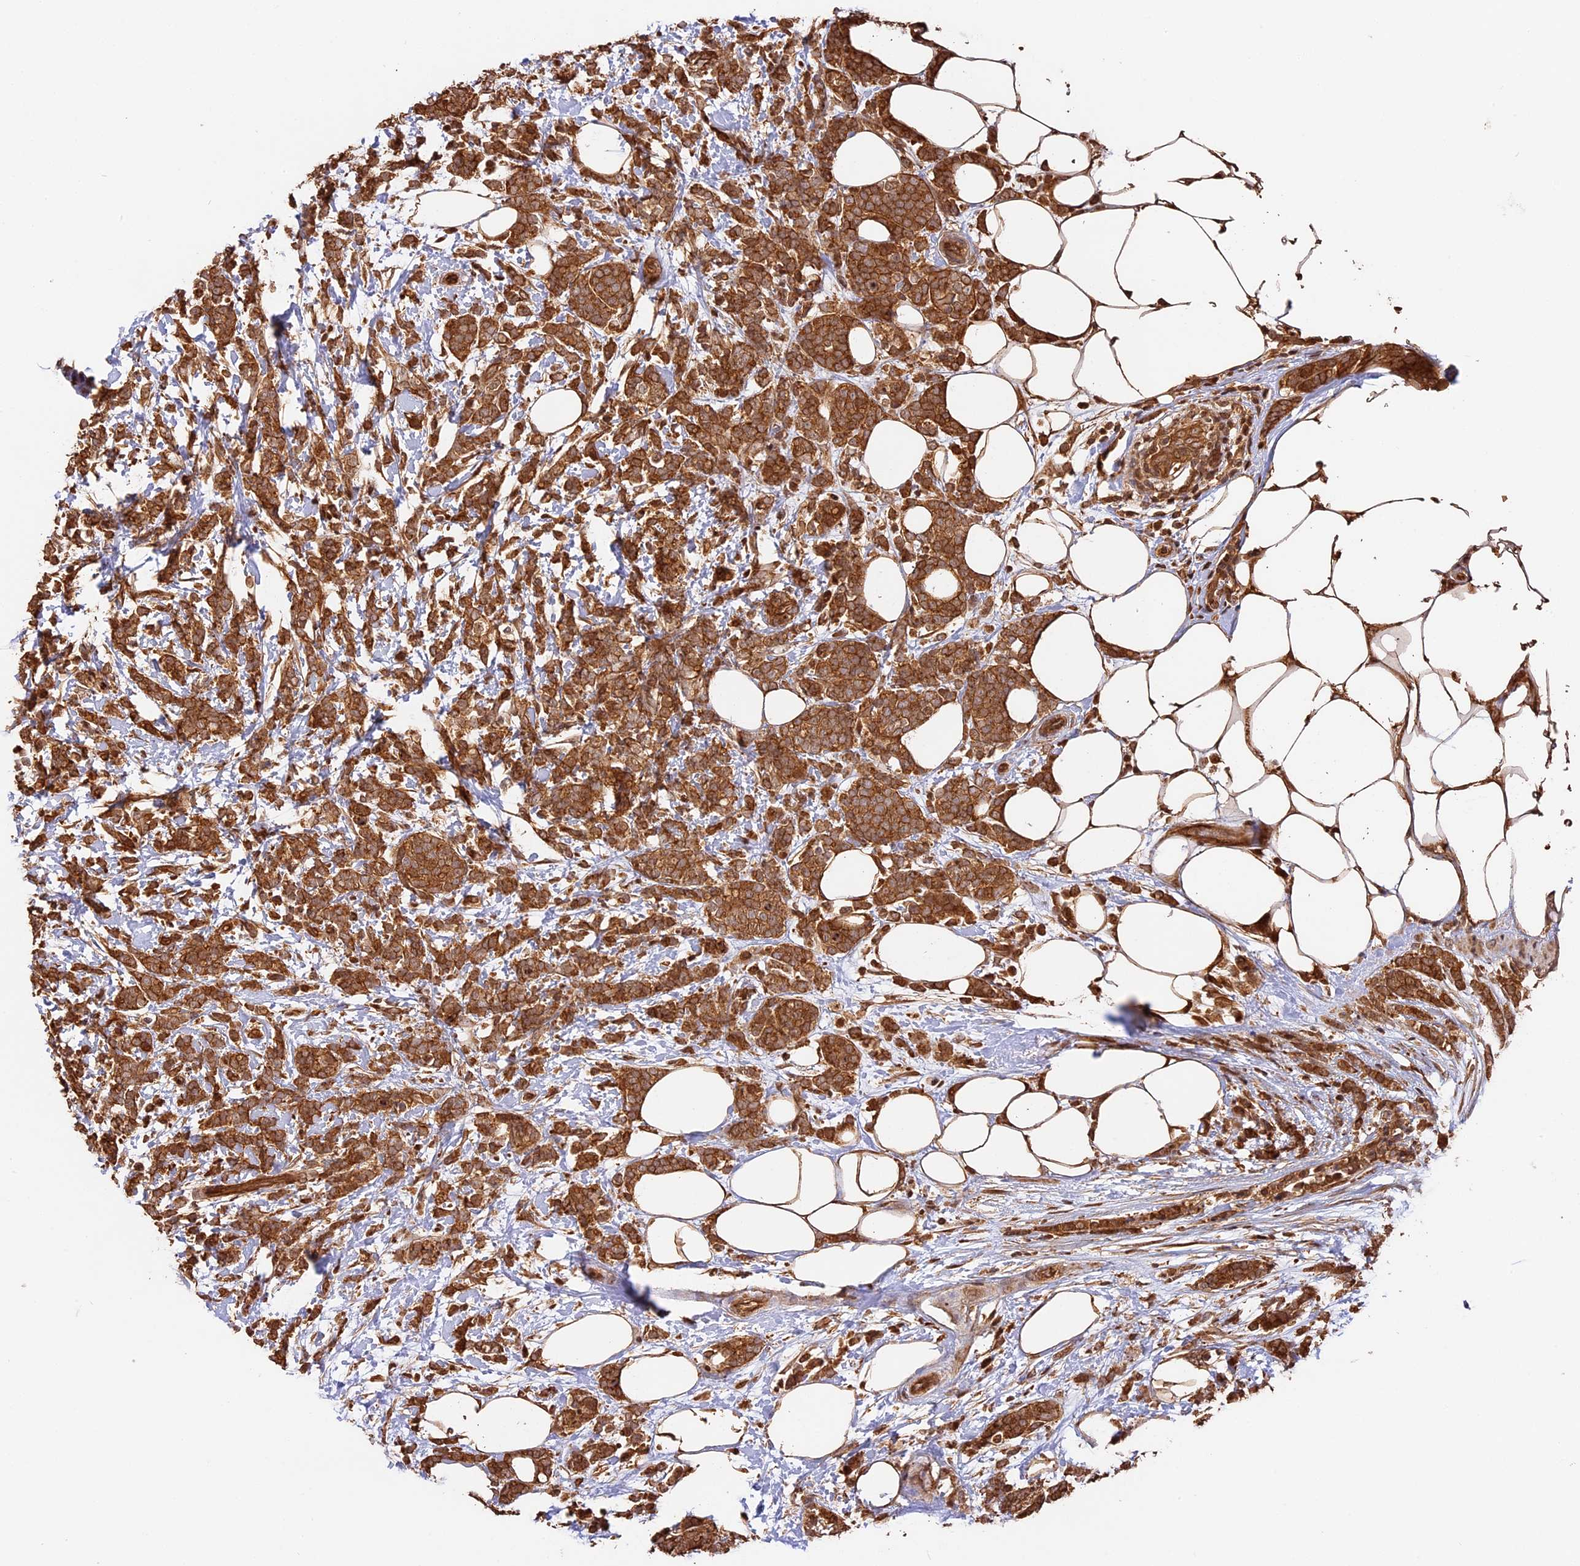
{"staining": {"intensity": "moderate", "quantity": ">75%", "location": "cytoplasmic/membranous"}, "tissue": "breast cancer", "cell_type": "Tumor cells", "image_type": "cancer", "snomed": [{"axis": "morphology", "description": "Lobular carcinoma"}, {"axis": "topography", "description": "Breast"}], "caption": "Protein staining of breast cancer (lobular carcinoma) tissue exhibits moderate cytoplasmic/membranous staining in about >75% of tumor cells. Nuclei are stained in blue.", "gene": "PPP1R37", "patient": {"sex": "female", "age": 58}}